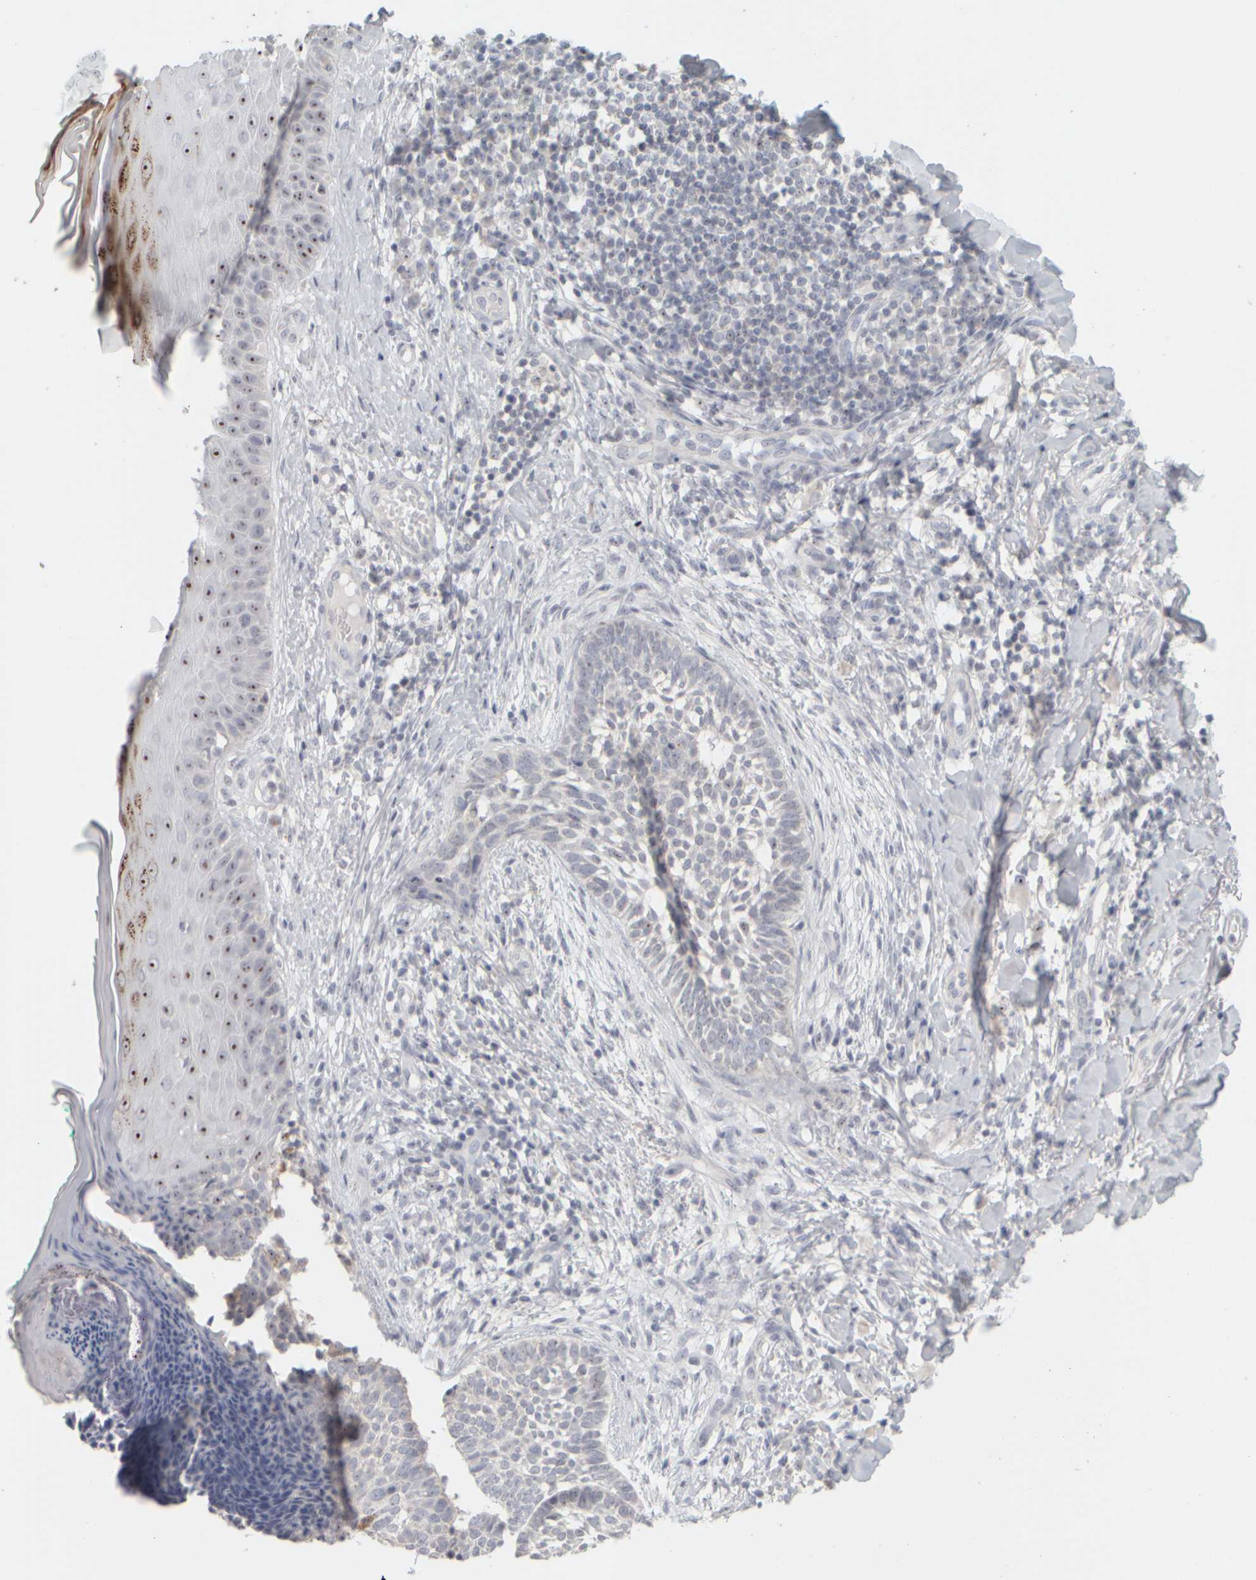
{"staining": {"intensity": "moderate", "quantity": "<25%", "location": "nuclear"}, "tissue": "skin cancer", "cell_type": "Tumor cells", "image_type": "cancer", "snomed": [{"axis": "morphology", "description": "Normal tissue, NOS"}, {"axis": "morphology", "description": "Basal cell carcinoma"}, {"axis": "topography", "description": "Skin"}], "caption": "Basal cell carcinoma (skin) stained with a brown dye displays moderate nuclear positive positivity in about <25% of tumor cells.", "gene": "DCXR", "patient": {"sex": "male", "age": 67}}